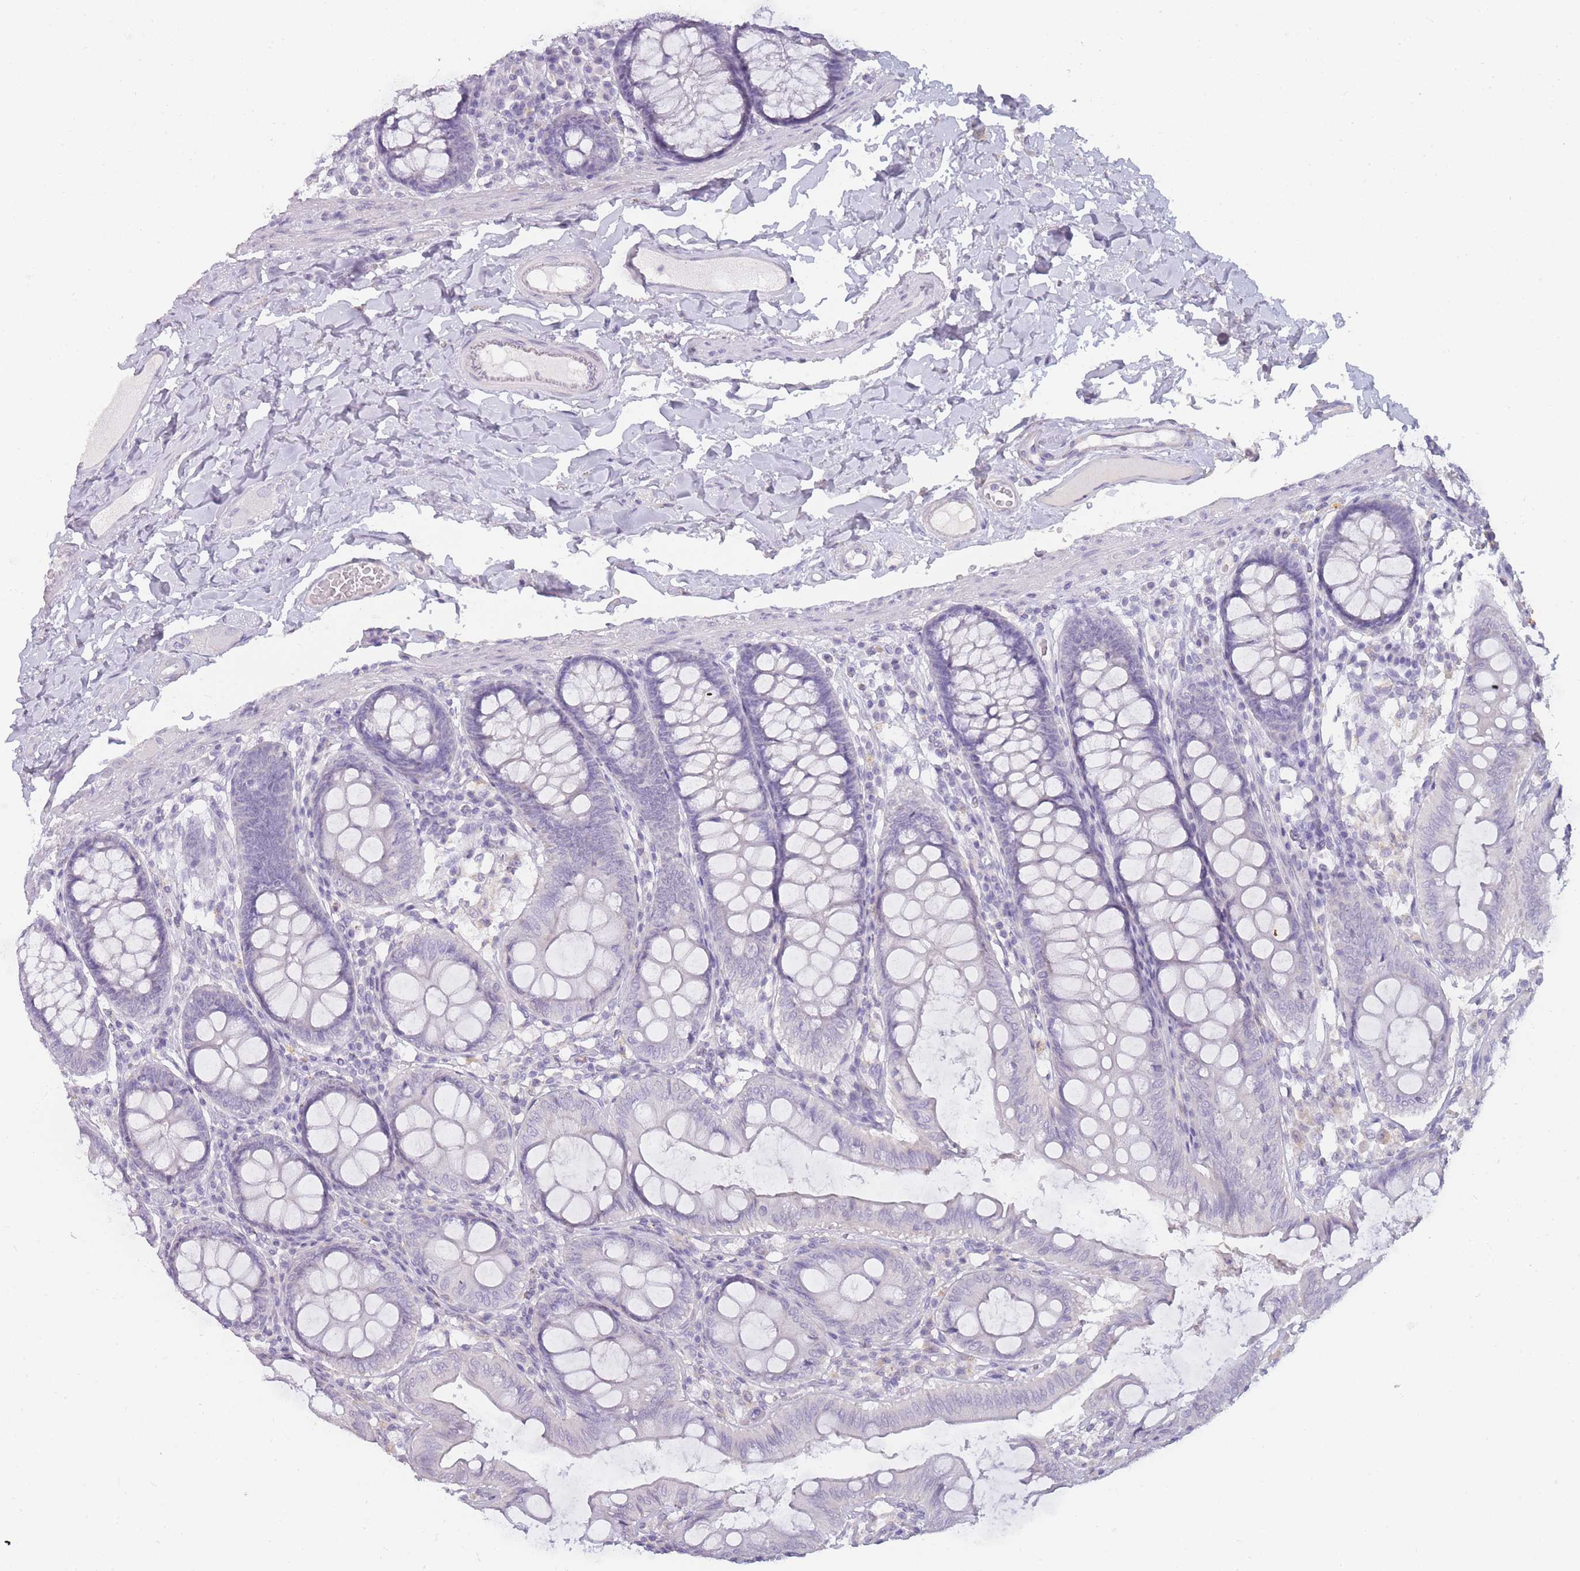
{"staining": {"intensity": "negative", "quantity": "none", "location": "none"}, "tissue": "colon", "cell_type": "Endothelial cells", "image_type": "normal", "snomed": [{"axis": "morphology", "description": "Normal tissue, NOS"}, {"axis": "topography", "description": "Colon"}], "caption": "Endothelial cells show no significant expression in normal colon. (Stains: DAB immunohistochemistry with hematoxylin counter stain, Microscopy: brightfield microscopy at high magnification).", "gene": "INS", "patient": {"sex": "male", "age": 84}}